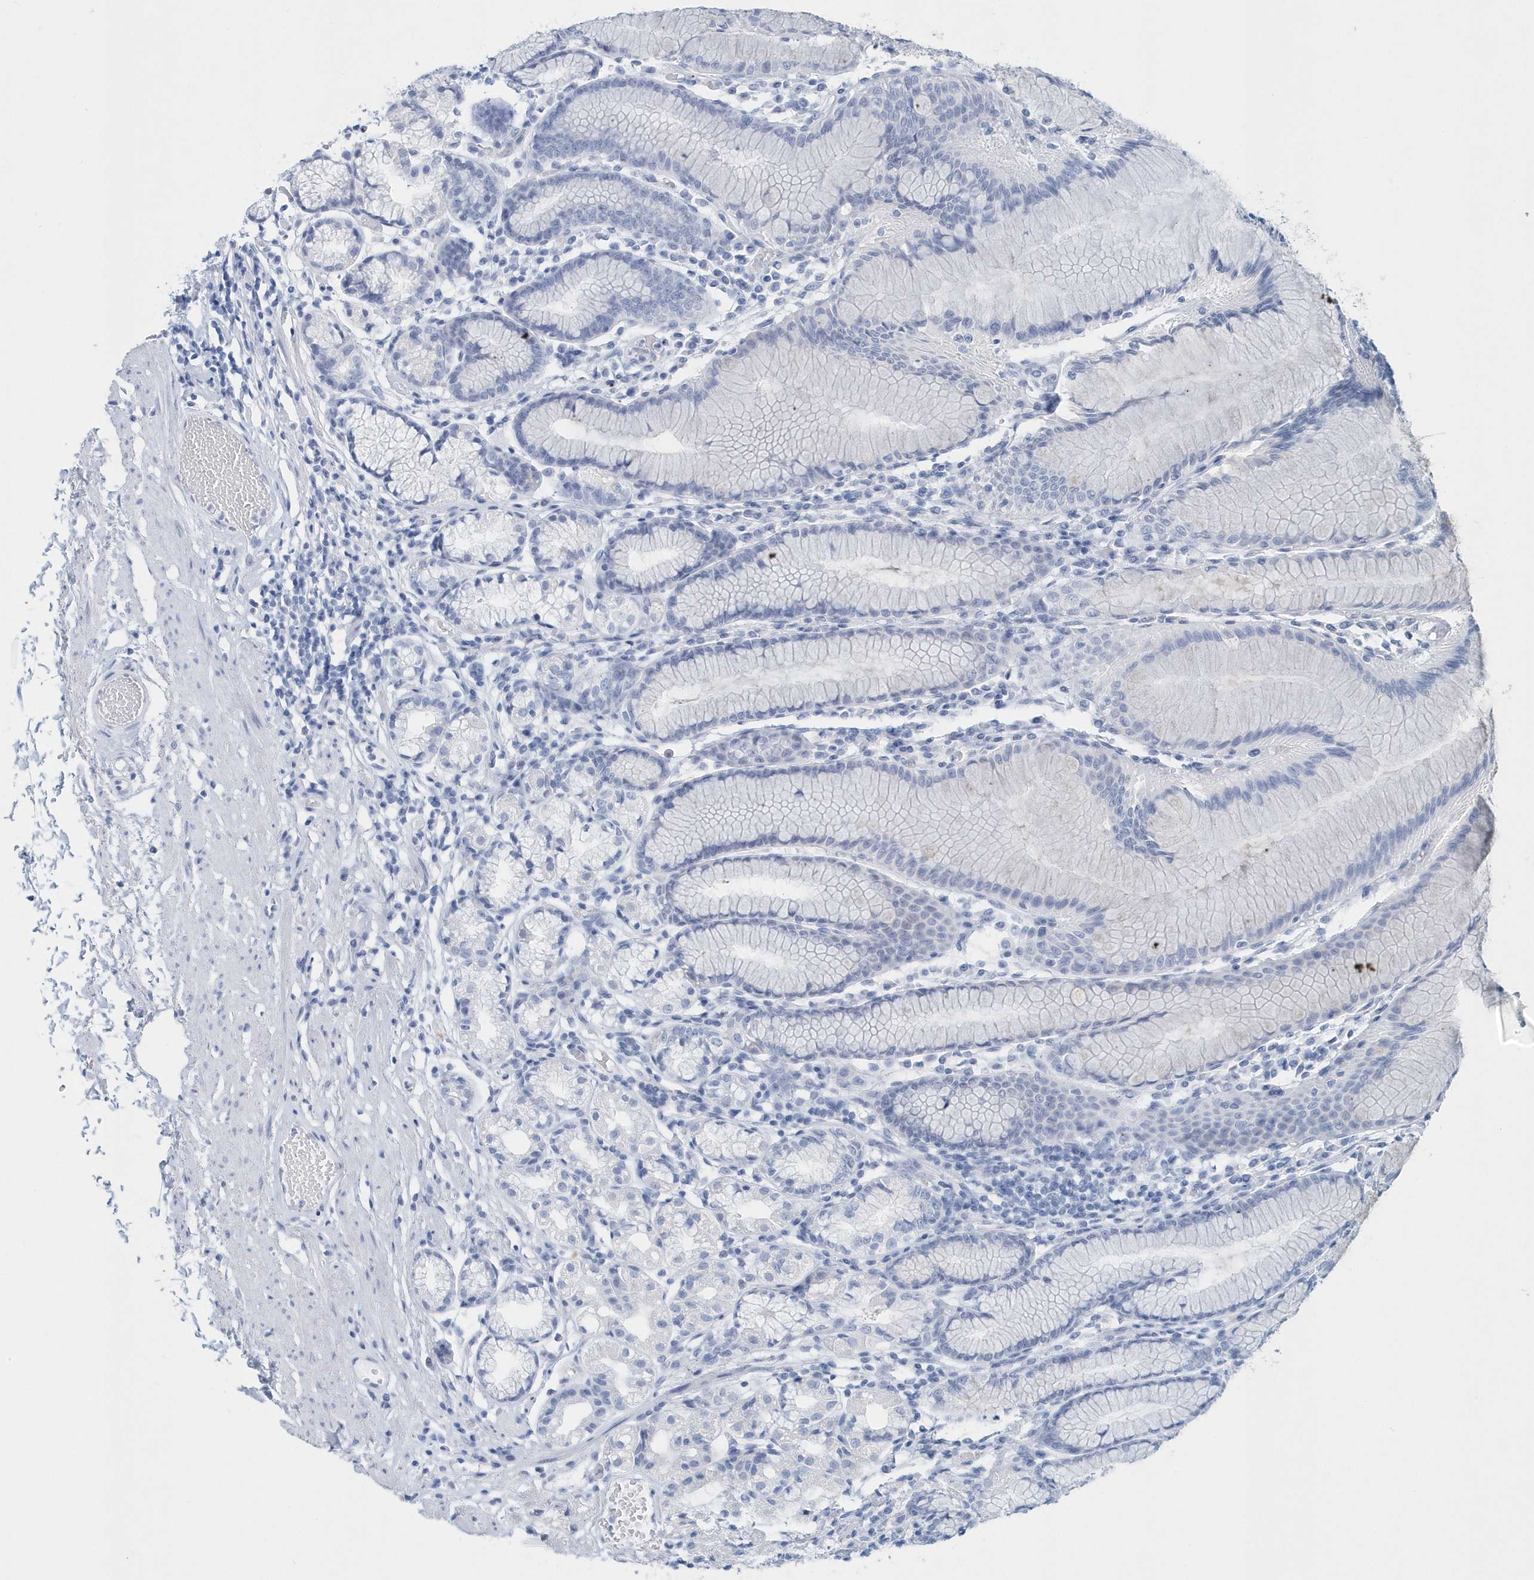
{"staining": {"intensity": "negative", "quantity": "none", "location": "none"}, "tissue": "stomach", "cell_type": "Glandular cells", "image_type": "normal", "snomed": [{"axis": "morphology", "description": "Normal tissue, NOS"}, {"axis": "topography", "description": "Stomach"}], "caption": "Immunohistochemistry image of normal stomach: stomach stained with DAB (3,3'-diaminobenzidine) demonstrates no significant protein positivity in glandular cells. (Immunohistochemistry (ihc), brightfield microscopy, high magnification).", "gene": "PTPRO", "patient": {"sex": "female", "age": 57}}